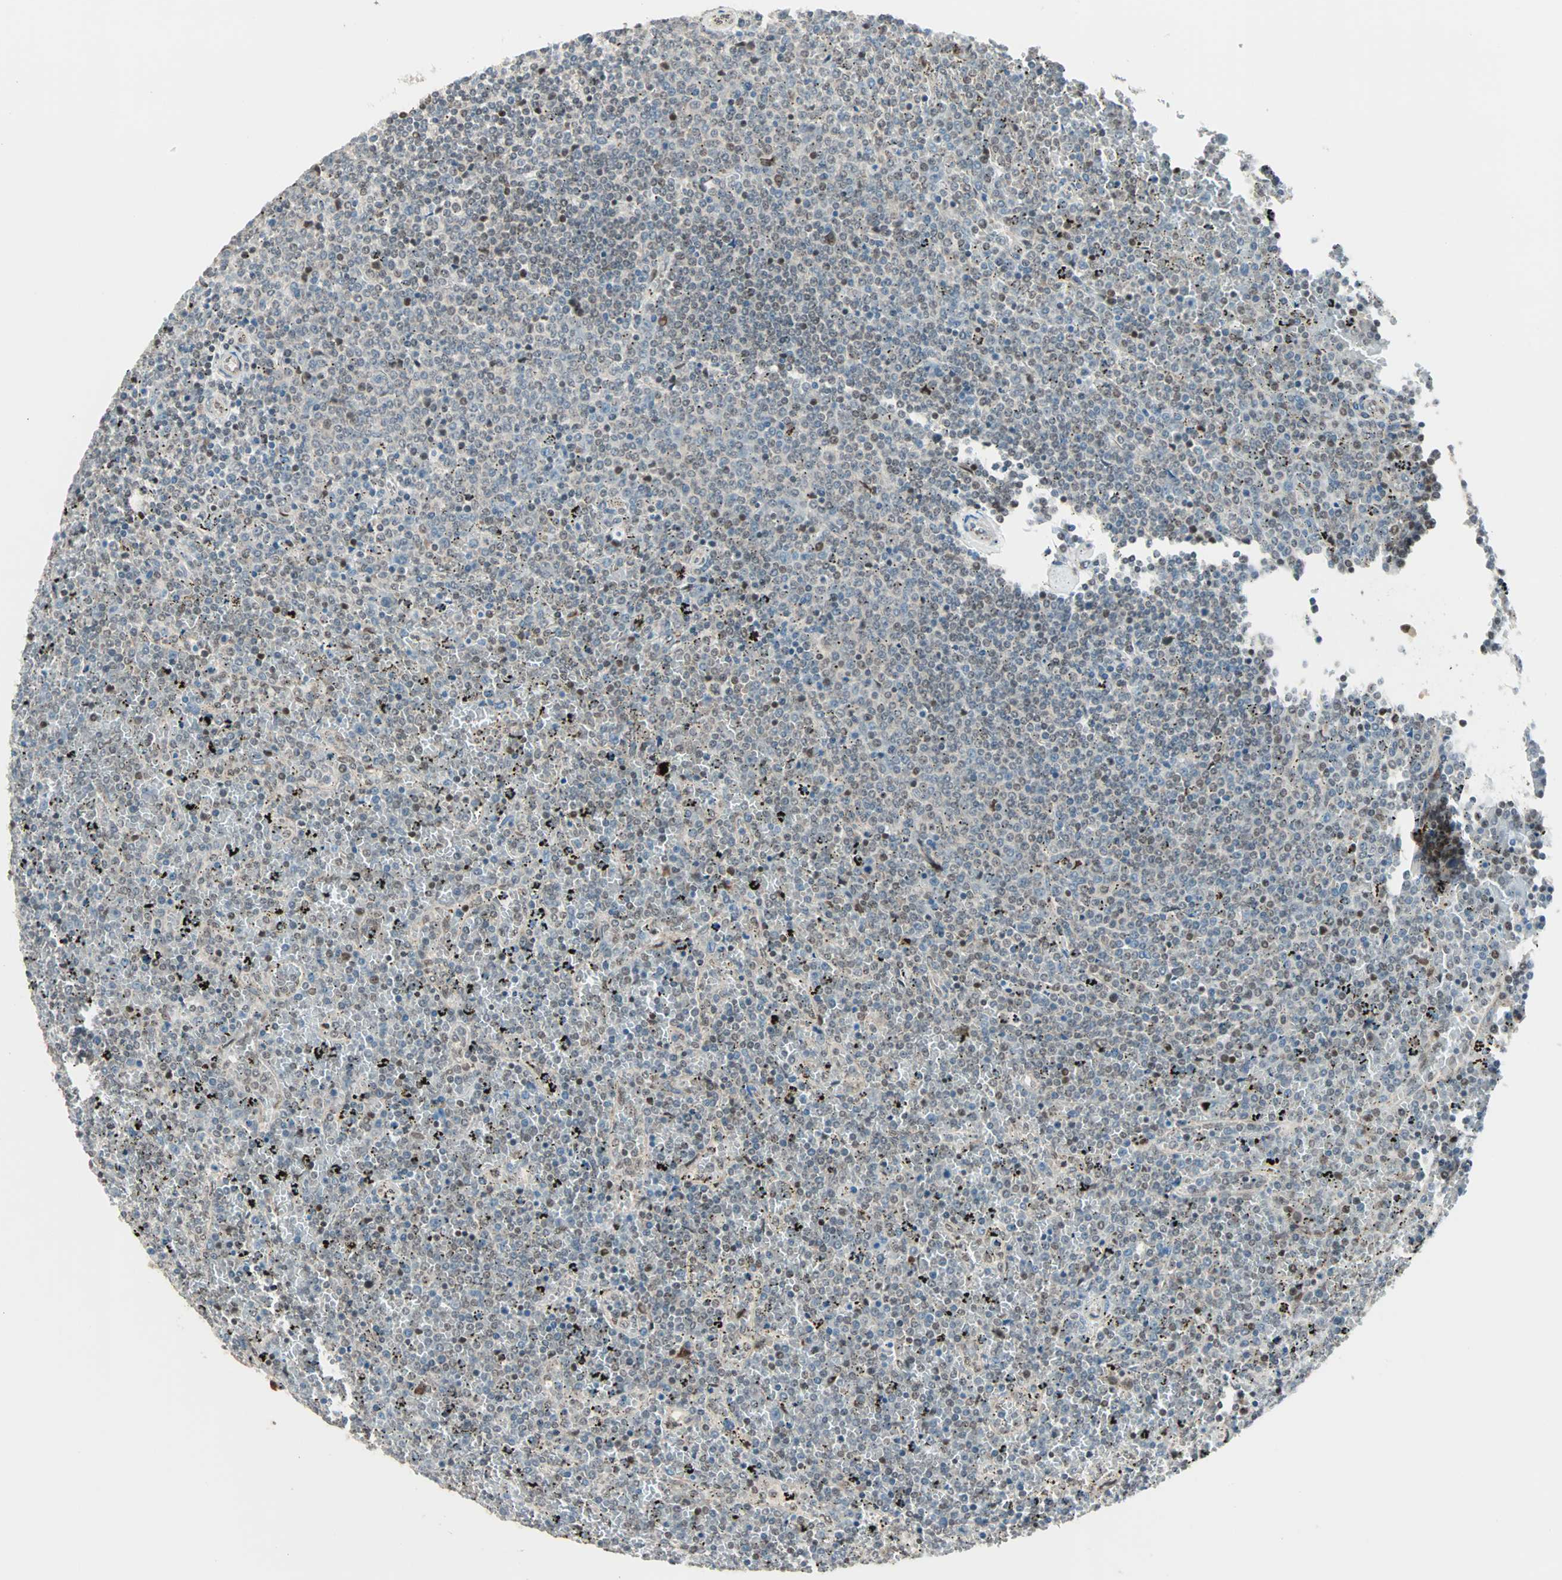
{"staining": {"intensity": "weak", "quantity": "<25%", "location": "nuclear"}, "tissue": "lymphoma", "cell_type": "Tumor cells", "image_type": "cancer", "snomed": [{"axis": "morphology", "description": "Malignant lymphoma, non-Hodgkin's type, Low grade"}, {"axis": "topography", "description": "Spleen"}], "caption": "A high-resolution histopathology image shows immunohistochemistry (IHC) staining of low-grade malignant lymphoma, non-Hodgkin's type, which reveals no significant expression in tumor cells.", "gene": "CBX4", "patient": {"sex": "female", "age": 77}}